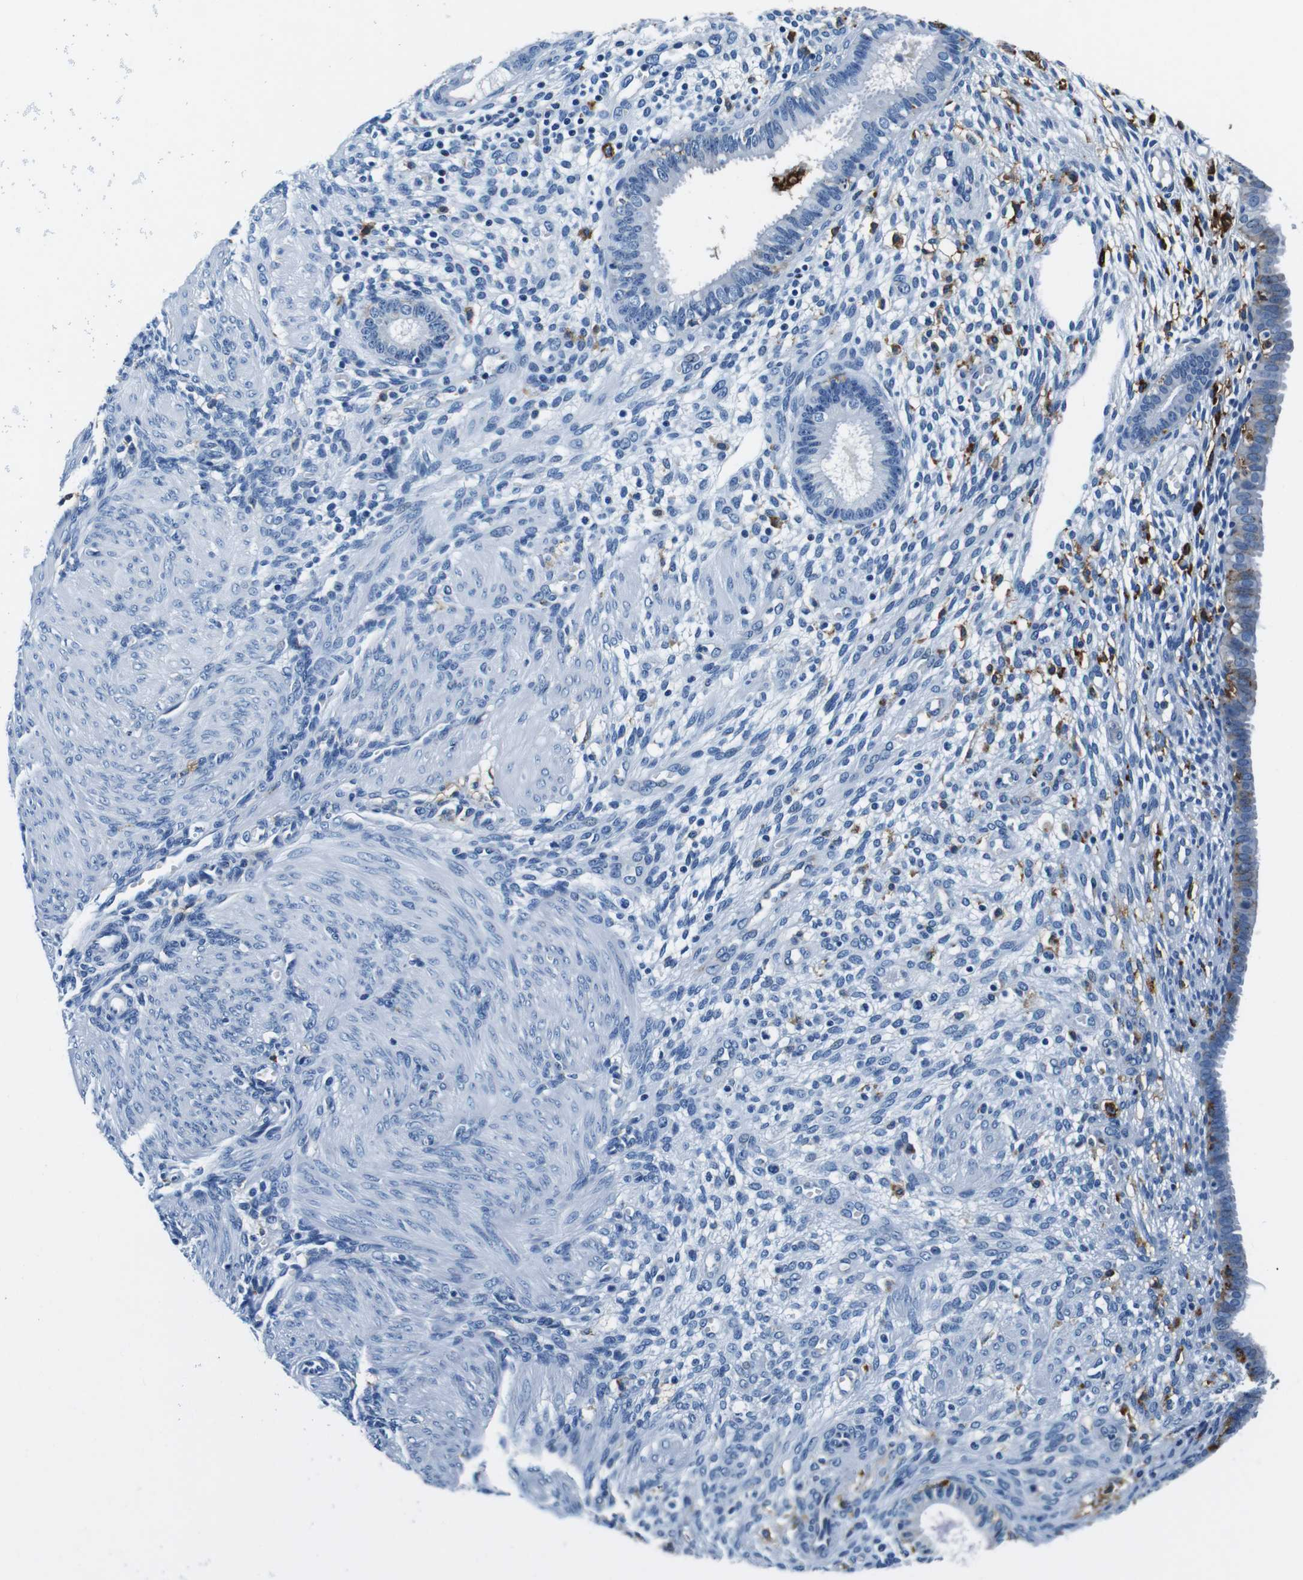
{"staining": {"intensity": "negative", "quantity": "none", "location": "none"}, "tissue": "endometrium", "cell_type": "Cells in endometrial stroma", "image_type": "normal", "snomed": [{"axis": "morphology", "description": "Normal tissue, NOS"}, {"axis": "topography", "description": "Endometrium"}], "caption": "Cells in endometrial stroma are negative for brown protein staining in benign endometrium.", "gene": "HLA", "patient": {"sex": "female", "age": 72}}